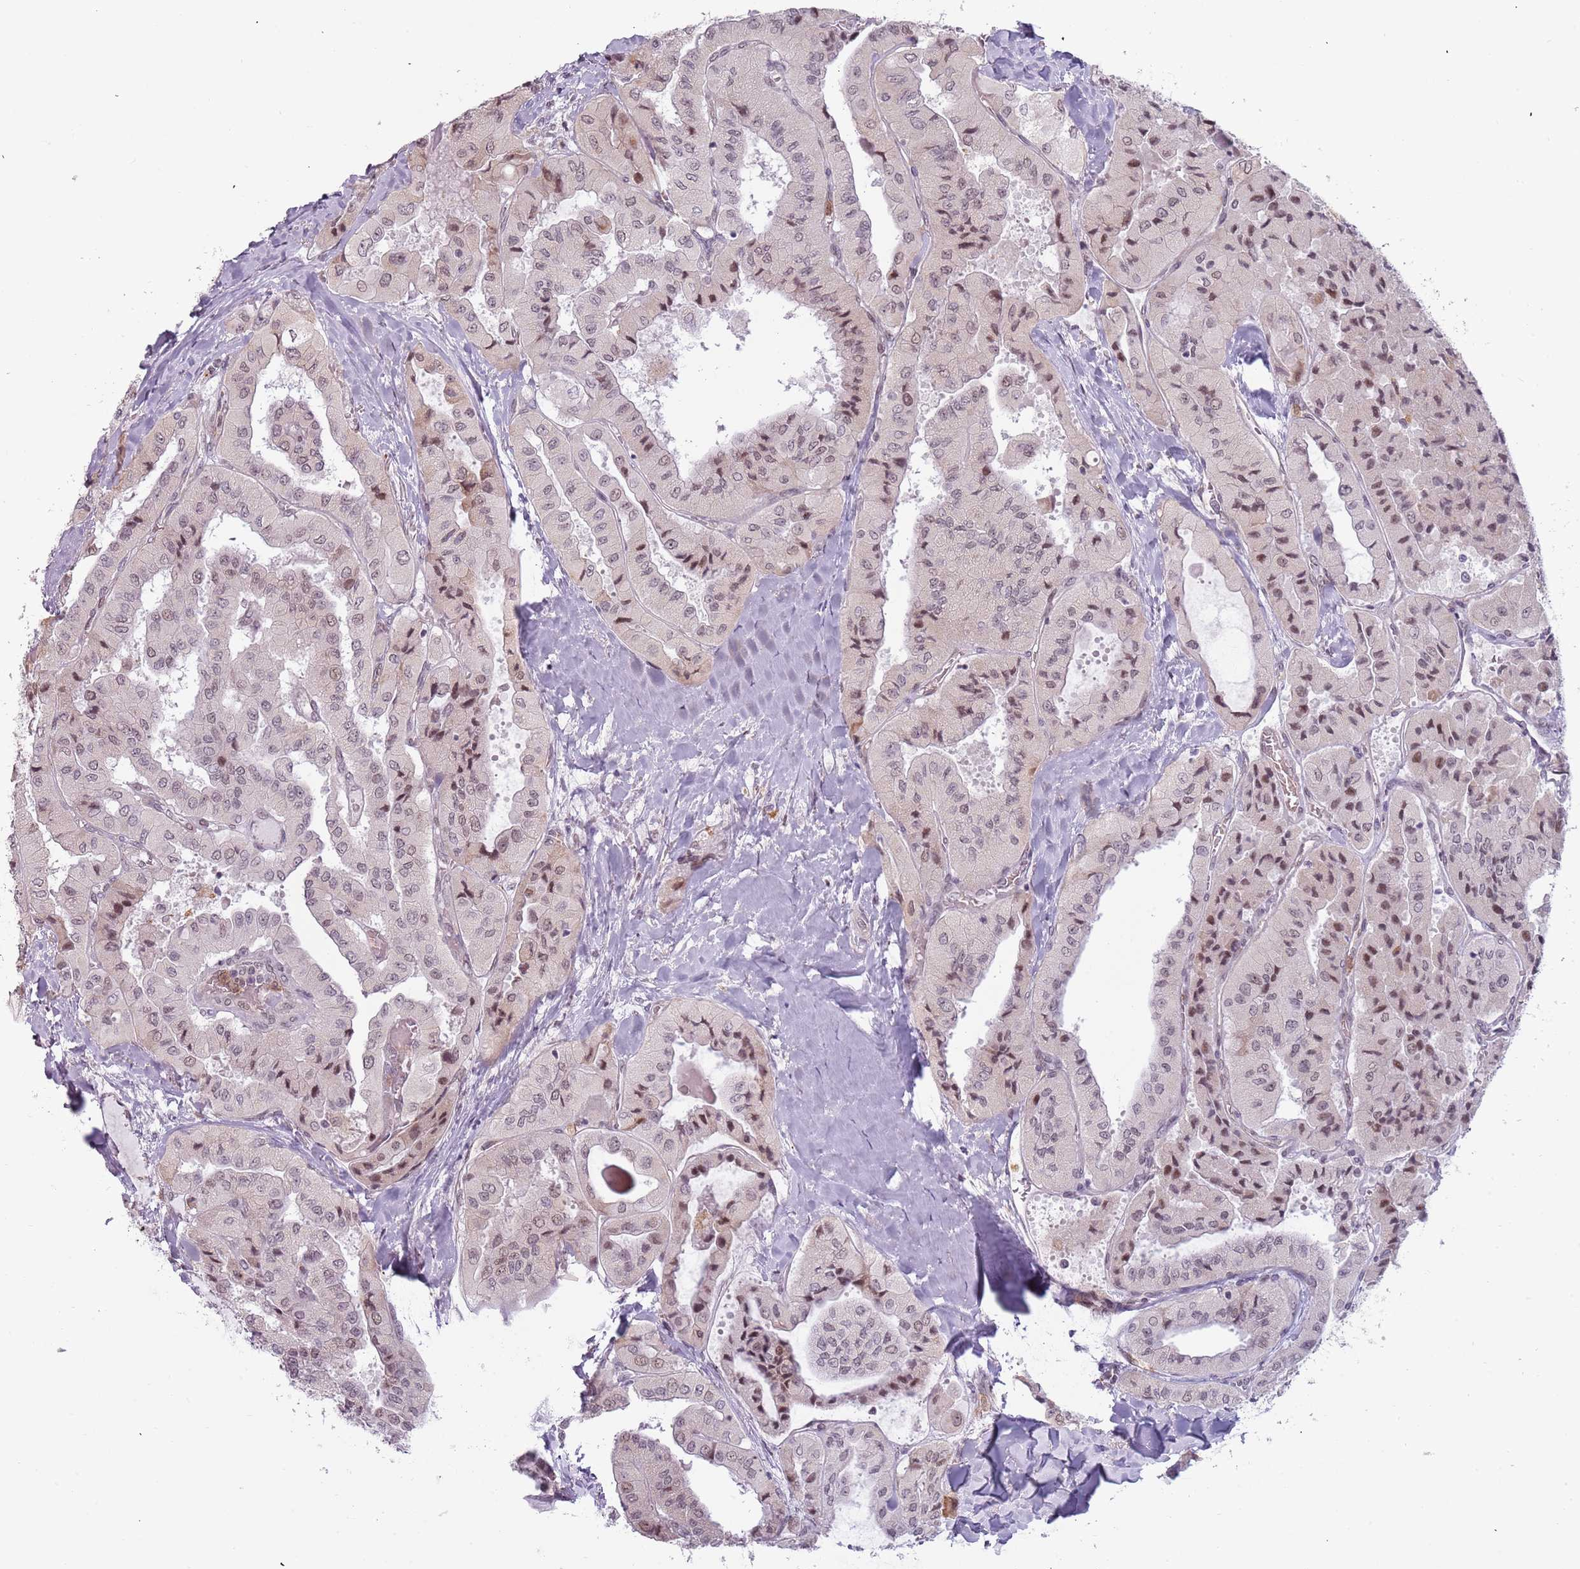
{"staining": {"intensity": "moderate", "quantity": "25%-75%", "location": "nuclear"}, "tissue": "thyroid cancer", "cell_type": "Tumor cells", "image_type": "cancer", "snomed": [{"axis": "morphology", "description": "Normal tissue, NOS"}, {"axis": "morphology", "description": "Papillary adenocarcinoma, NOS"}, {"axis": "topography", "description": "Thyroid gland"}], "caption": "Brown immunohistochemical staining in papillary adenocarcinoma (thyroid) shows moderate nuclear staining in about 25%-75% of tumor cells.", "gene": "REXO4", "patient": {"sex": "female", "age": 59}}